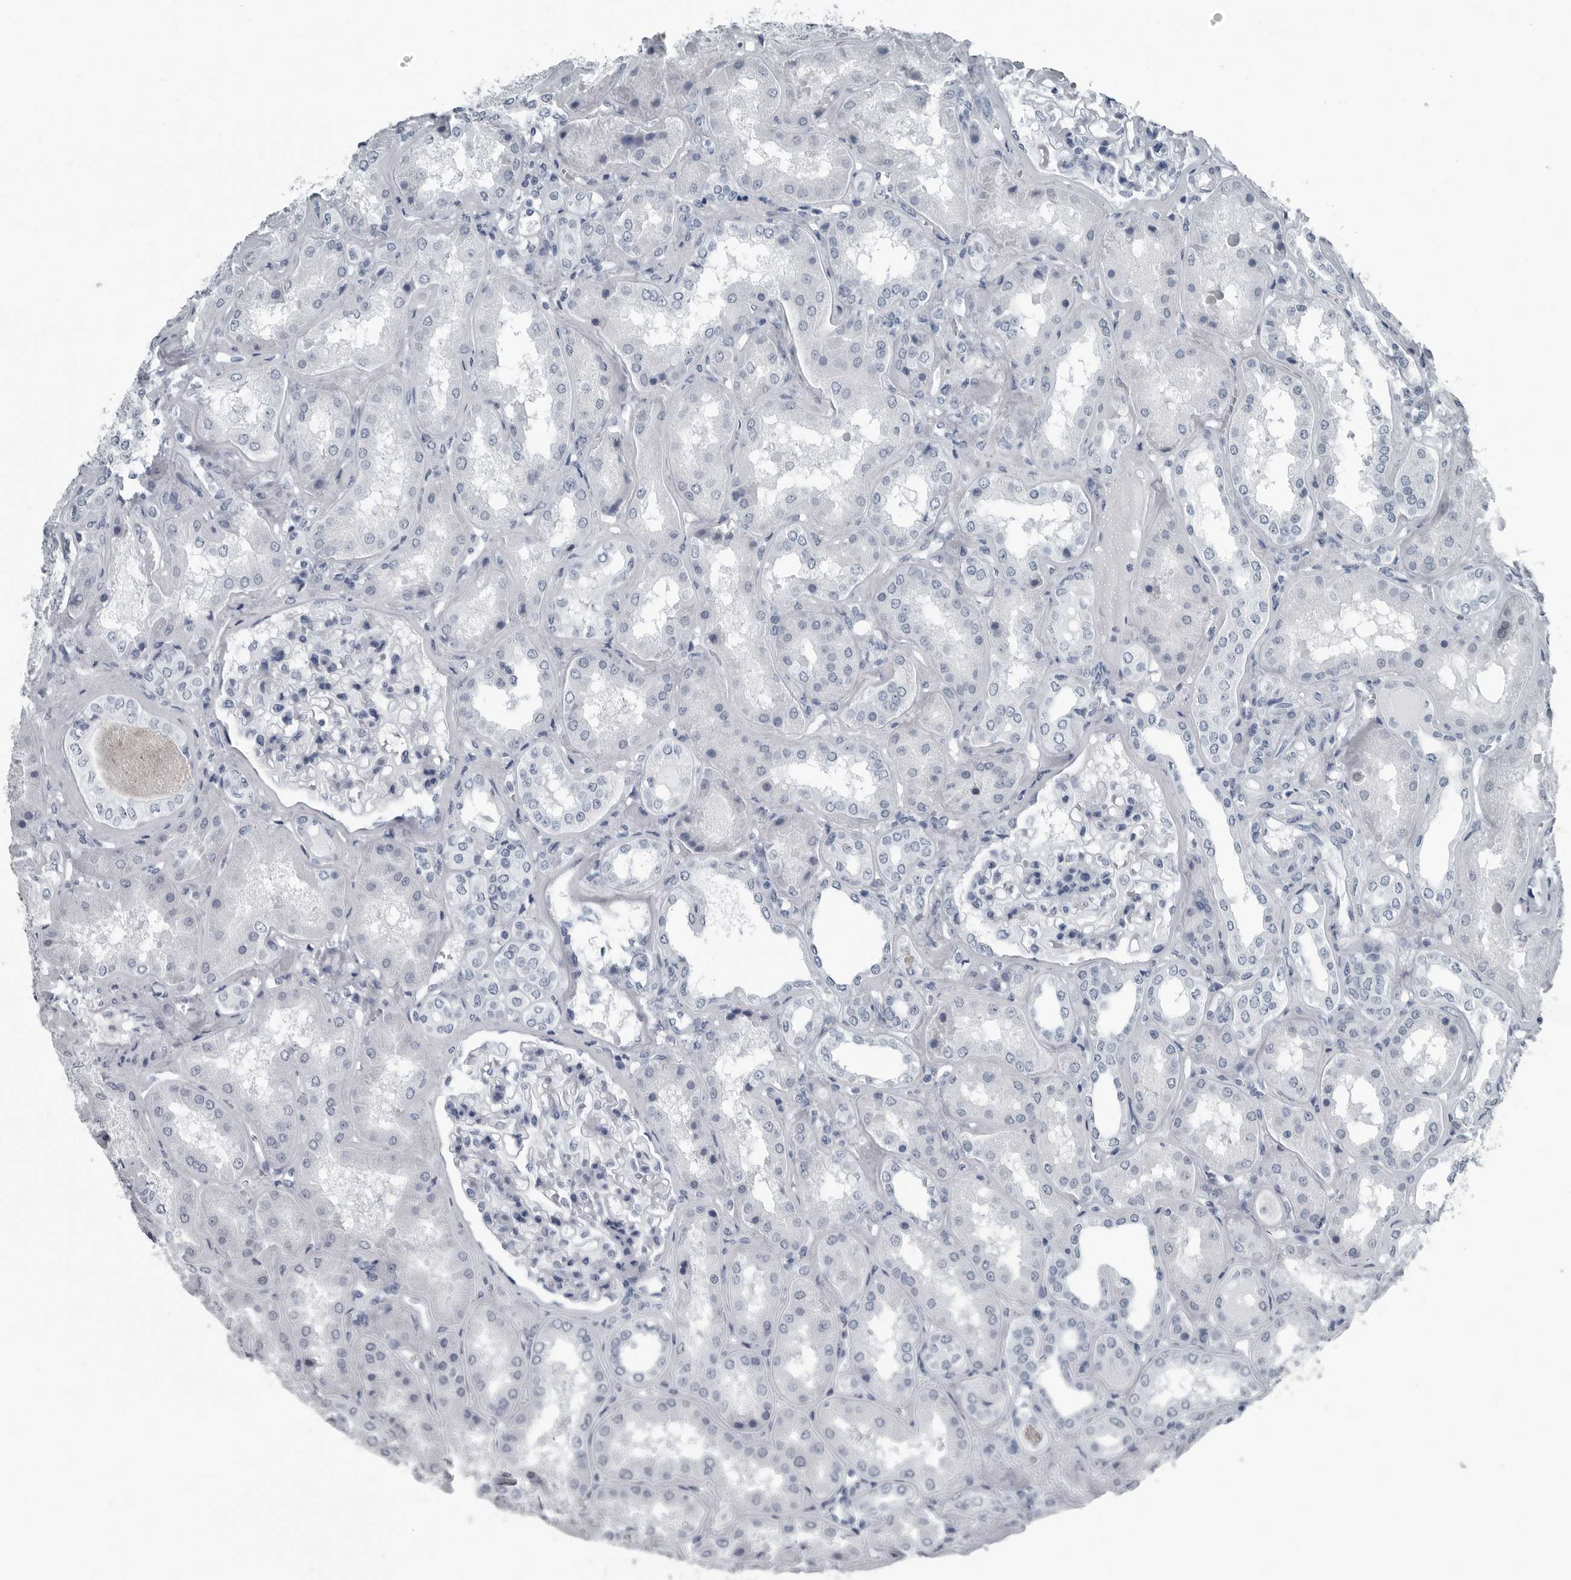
{"staining": {"intensity": "negative", "quantity": "none", "location": "none"}, "tissue": "kidney", "cell_type": "Cells in glomeruli", "image_type": "normal", "snomed": [{"axis": "morphology", "description": "Normal tissue, NOS"}, {"axis": "topography", "description": "Kidney"}], "caption": "This is an immunohistochemistry (IHC) image of benign kidney. There is no staining in cells in glomeruli.", "gene": "PRSS1", "patient": {"sex": "female", "age": 56}}